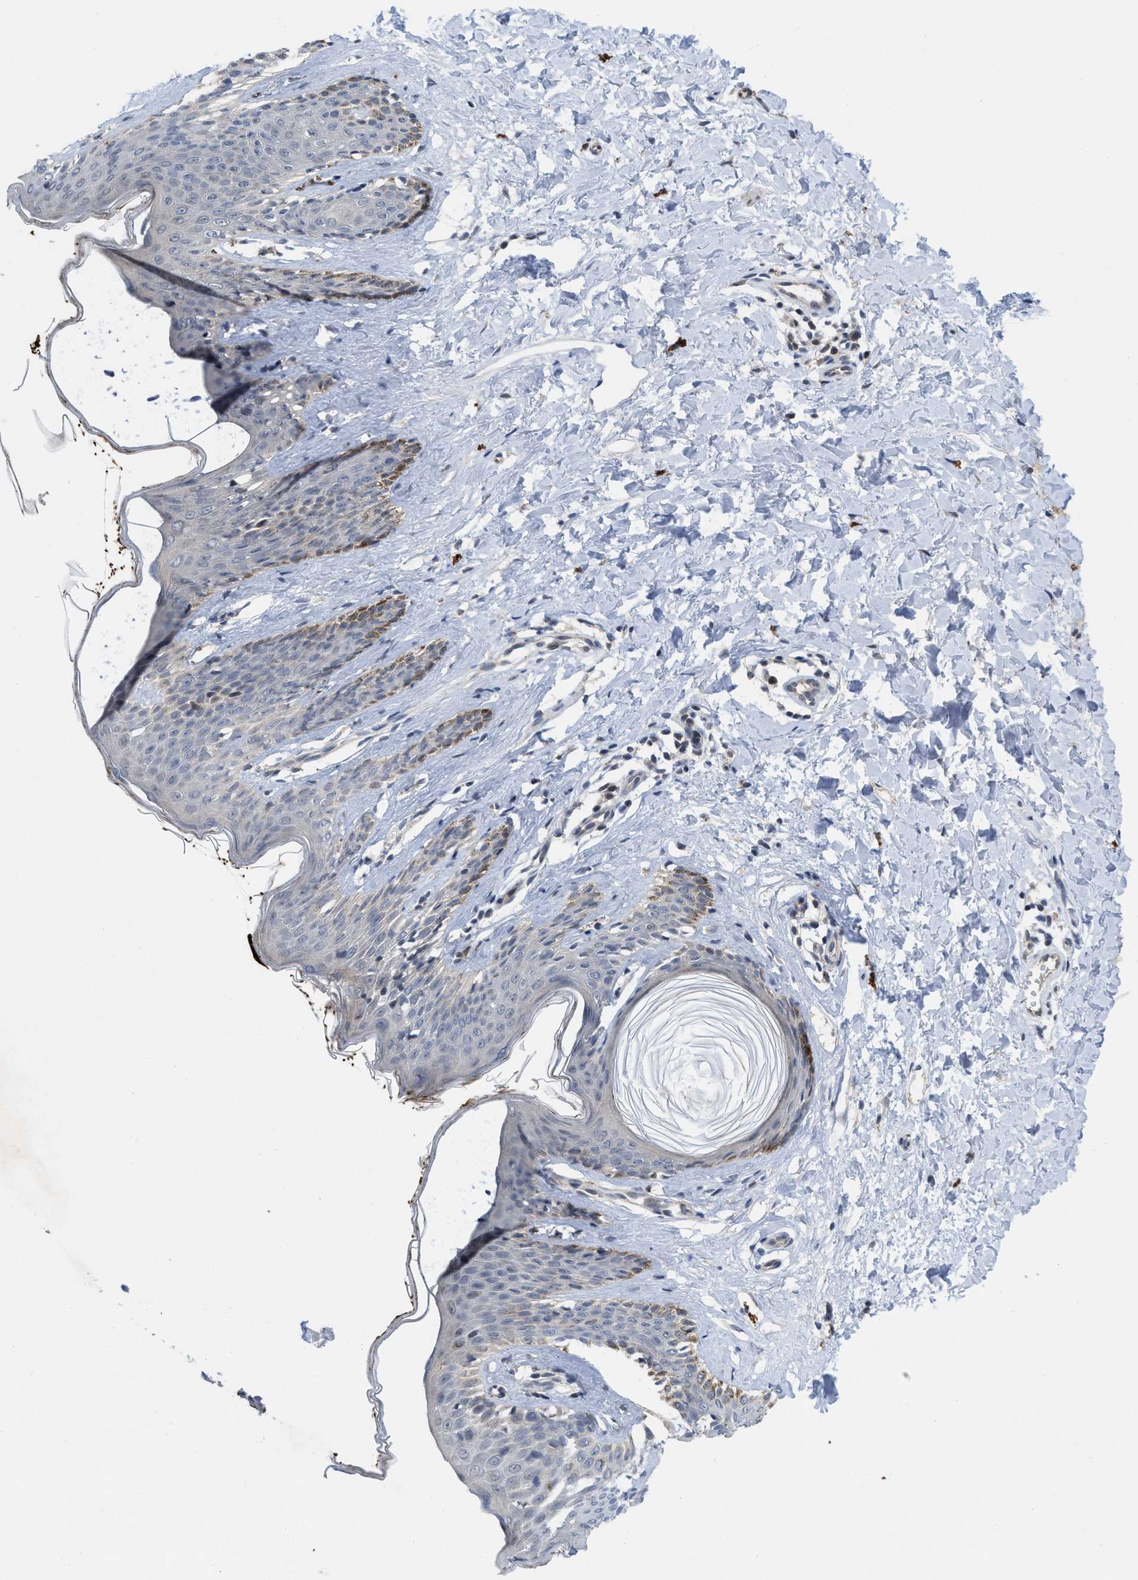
{"staining": {"intensity": "negative", "quantity": "none", "location": "none"}, "tissue": "skin cancer", "cell_type": "Tumor cells", "image_type": "cancer", "snomed": [{"axis": "morphology", "description": "Basal cell carcinoma"}, {"axis": "topography", "description": "Skin"}], "caption": "This is an IHC histopathology image of human skin cancer (basal cell carcinoma). There is no expression in tumor cells.", "gene": "LDAF1", "patient": {"sex": "male", "age": 60}}